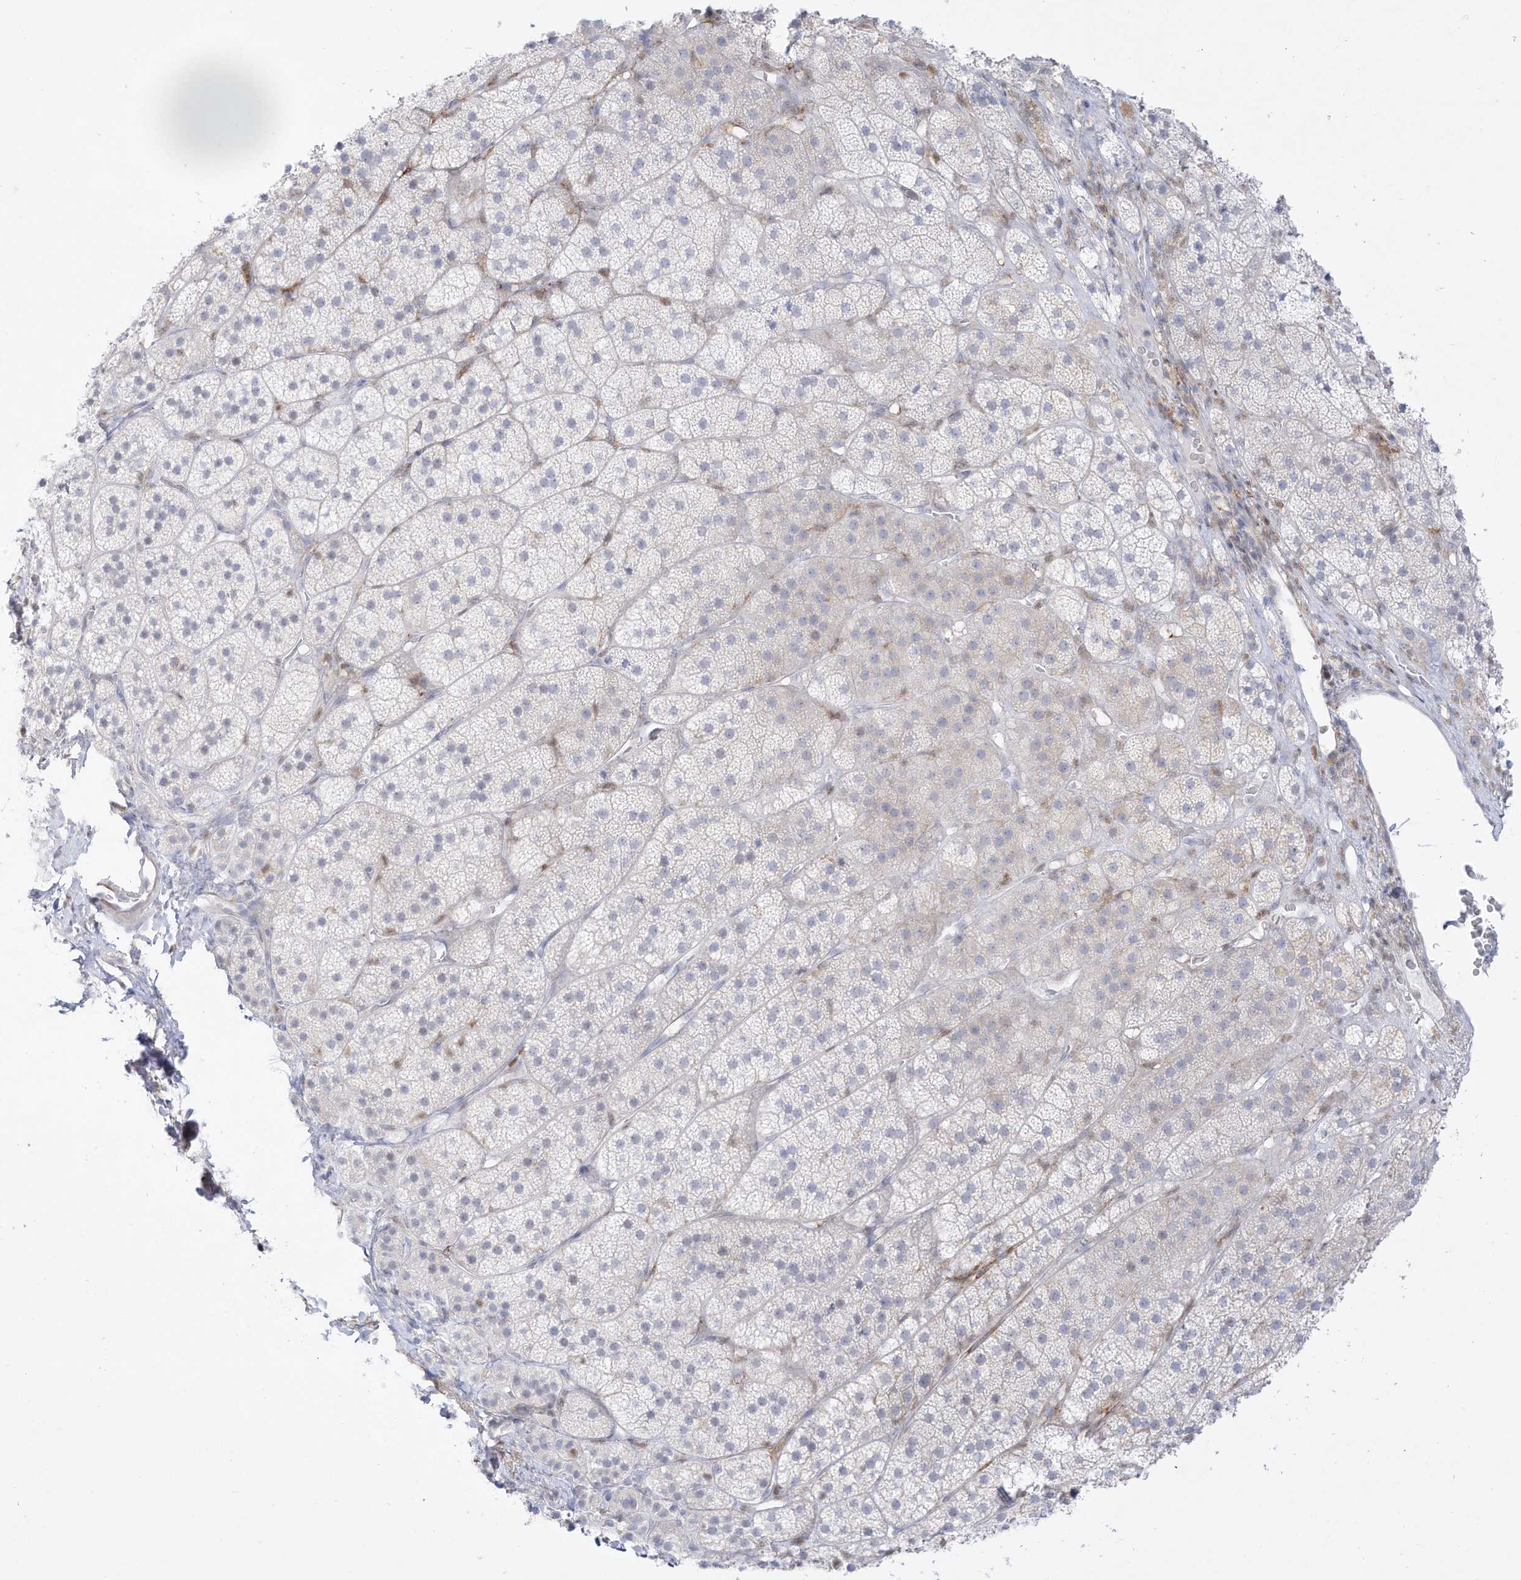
{"staining": {"intensity": "weak", "quantity": "<25%", "location": "cytoplasmic/membranous"}, "tissue": "adrenal gland", "cell_type": "Glandular cells", "image_type": "normal", "snomed": [{"axis": "morphology", "description": "Normal tissue, NOS"}, {"axis": "topography", "description": "Adrenal gland"}], "caption": "DAB immunohistochemical staining of benign adrenal gland displays no significant staining in glandular cells.", "gene": "DMKN", "patient": {"sex": "female", "age": 44}}